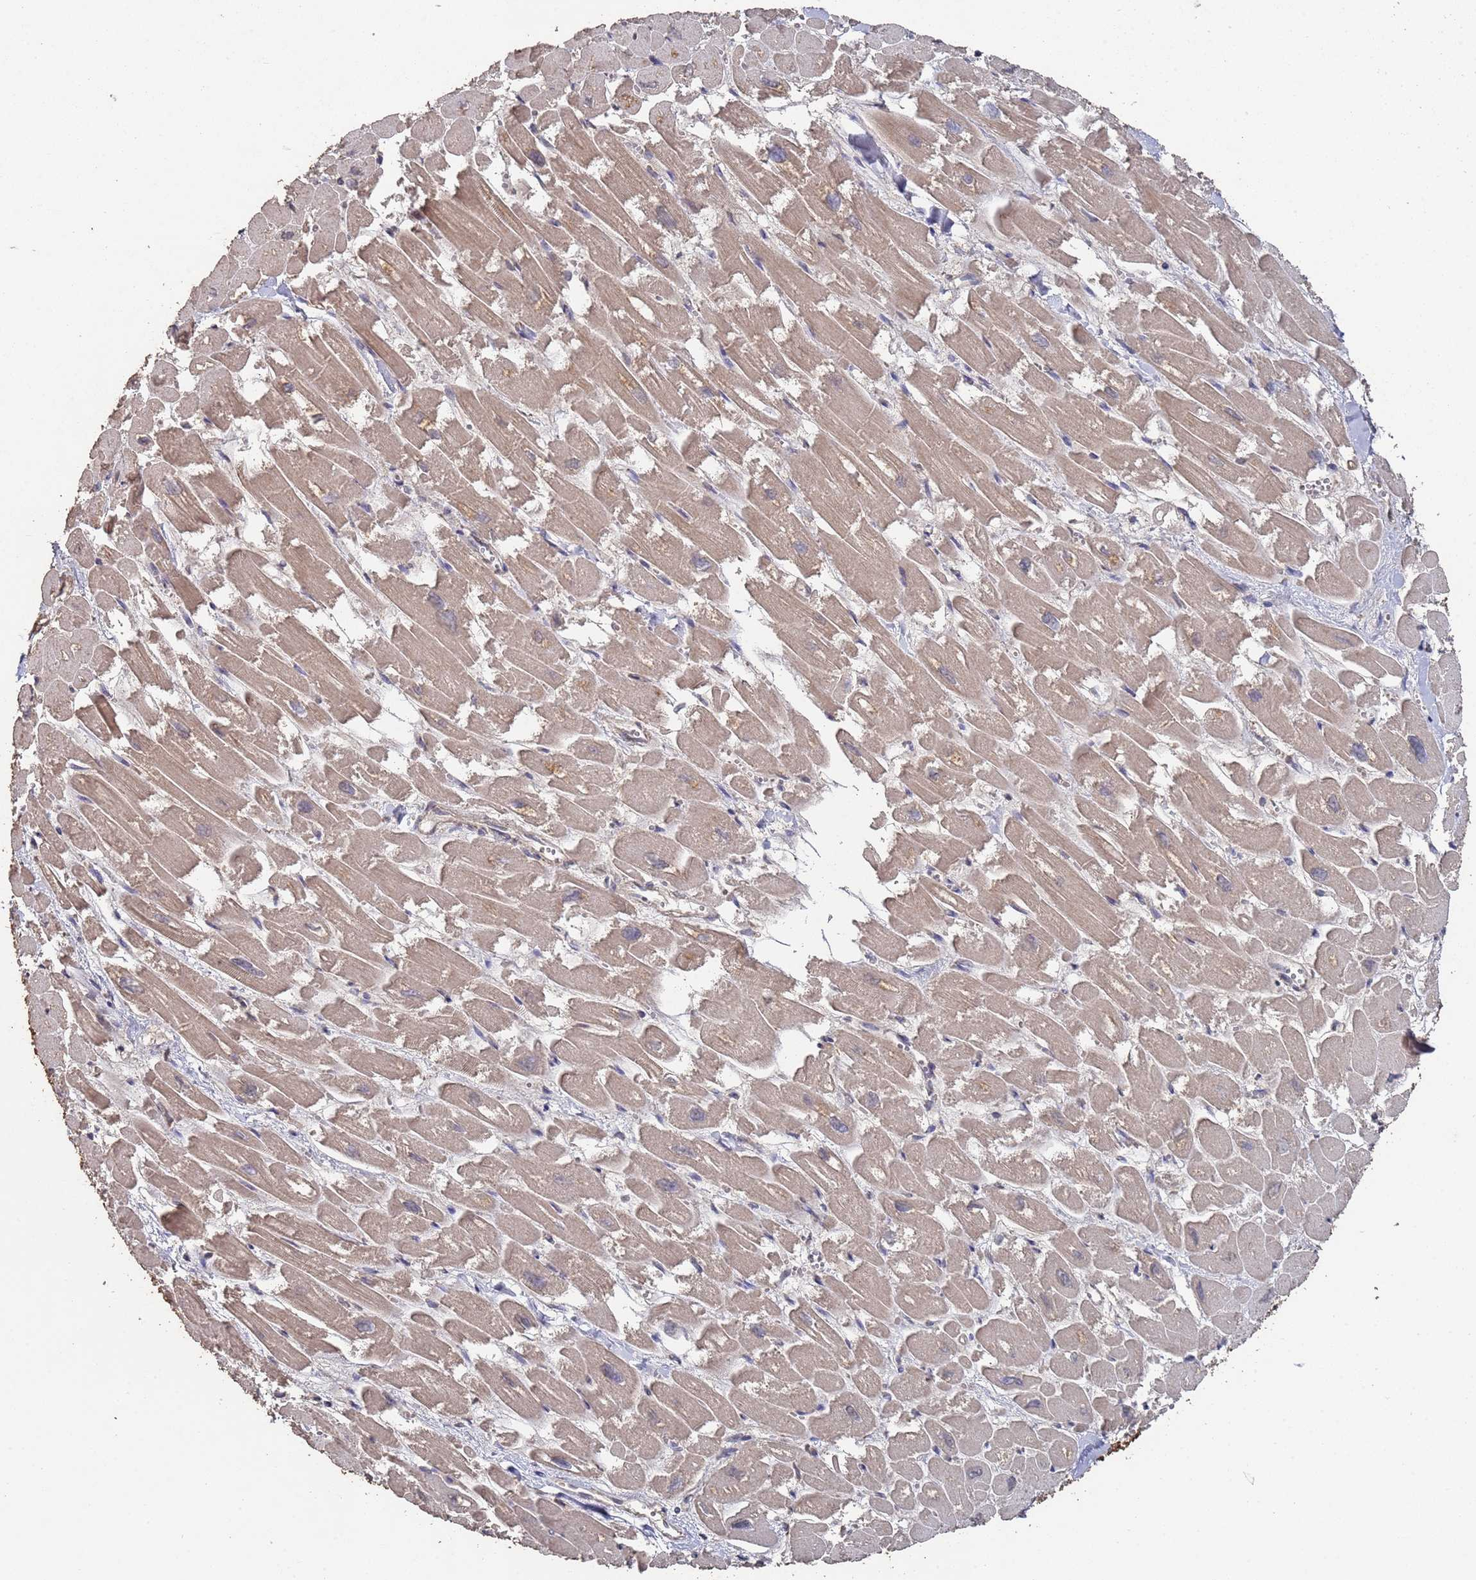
{"staining": {"intensity": "moderate", "quantity": "25%-75%", "location": "cytoplasmic/membranous"}, "tissue": "heart muscle", "cell_type": "Cardiomyocytes", "image_type": "normal", "snomed": [{"axis": "morphology", "description": "Normal tissue, NOS"}, {"axis": "topography", "description": "Heart"}], "caption": "Immunohistochemical staining of benign heart muscle exhibits moderate cytoplasmic/membranous protein positivity in approximately 25%-75% of cardiomyocytes.", "gene": "FRAT1", "patient": {"sex": "male", "age": 54}}